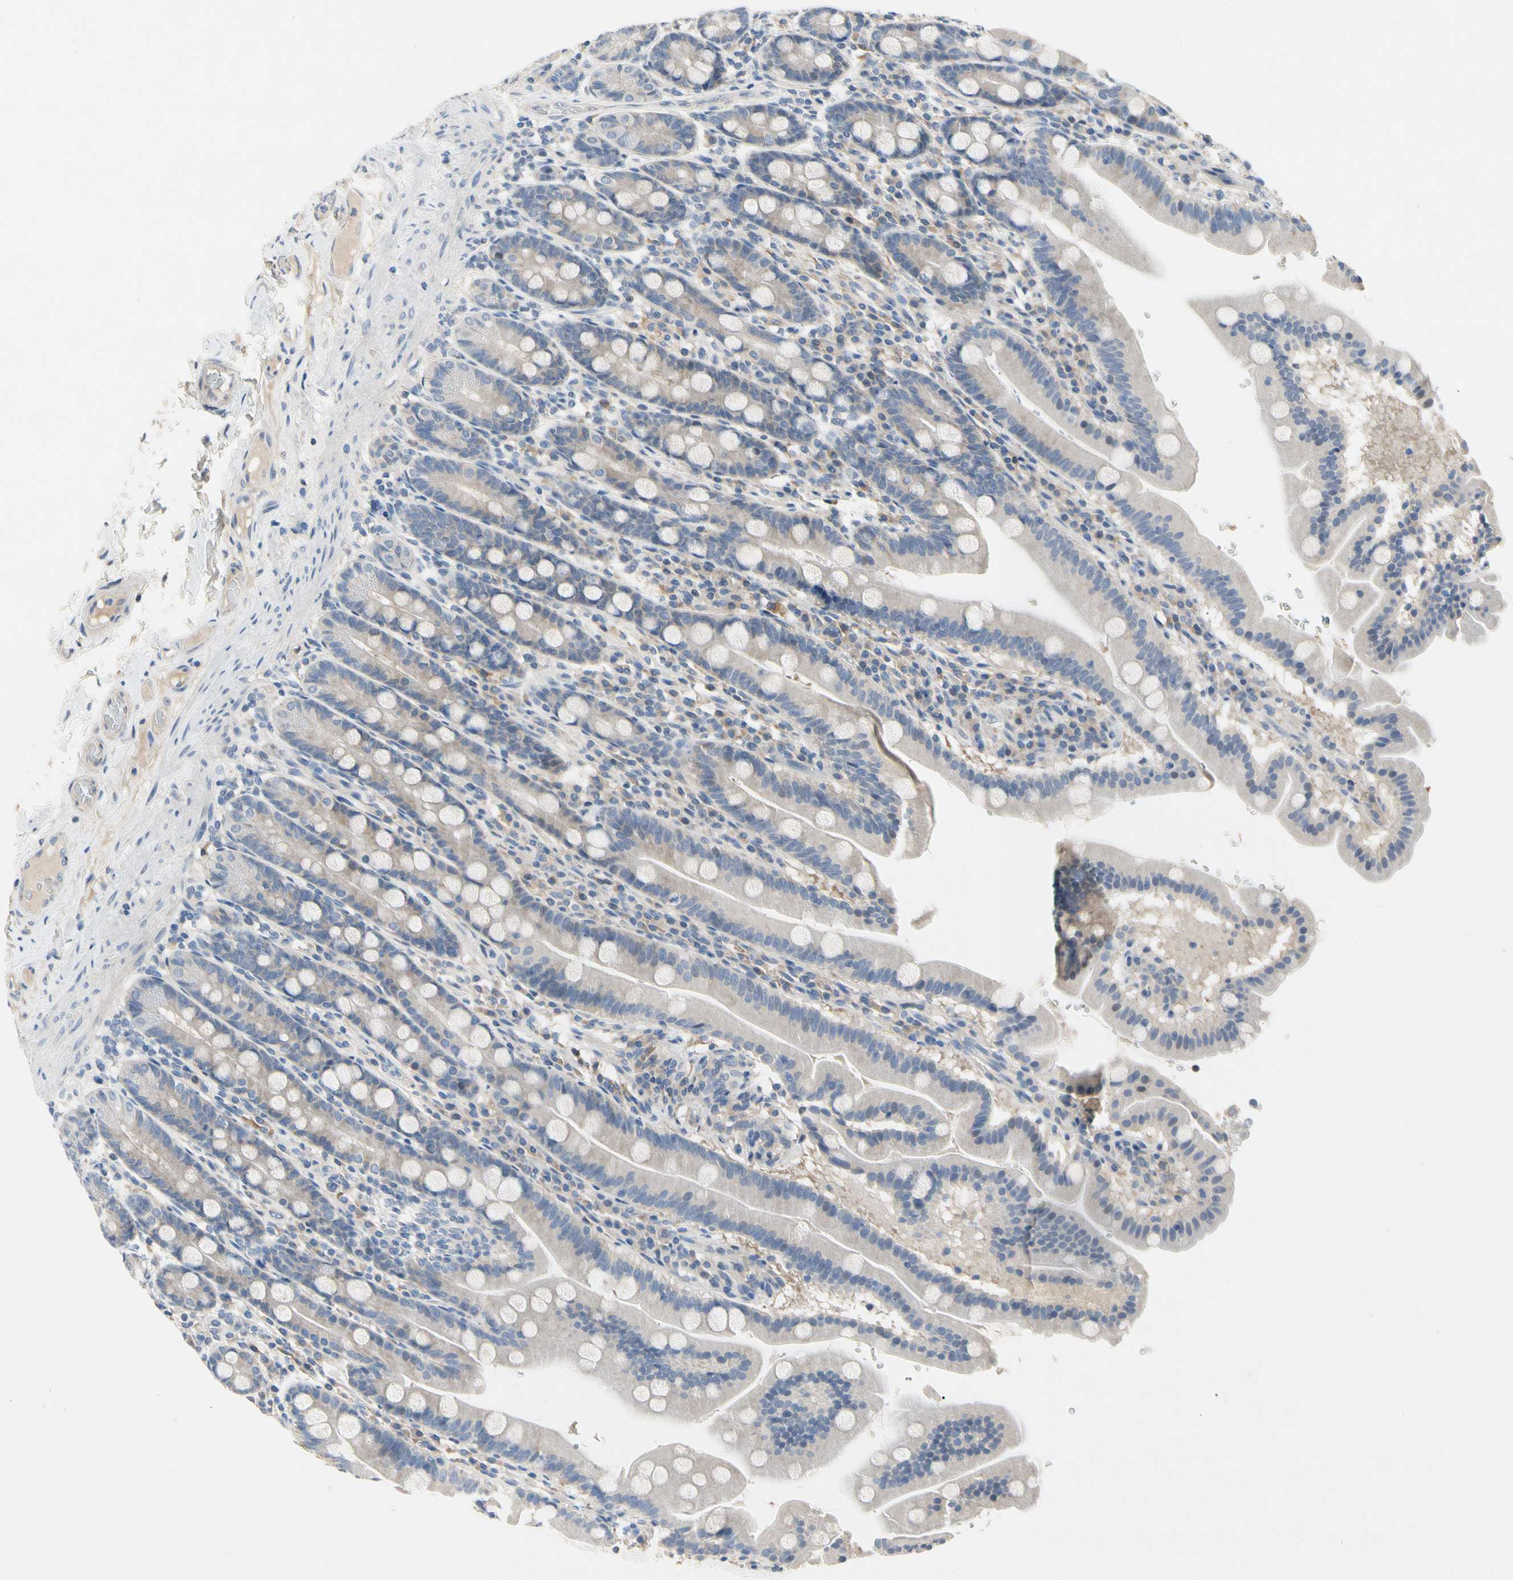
{"staining": {"intensity": "weak", "quantity": ">75%", "location": "cytoplasmic/membranous"}, "tissue": "duodenum", "cell_type": "Glandular cells", "image_type": "normal", "snomed": [{"axis": "morphology", "description": "Normal tissue, NOS"}, {"axis": "topography", "description": "Duodenum"}], "caption": "The immunohistochemical stain shows weak cytoplasmic/membranous expression in glandular cells of normal duodenum.", "gene": "GAS6", "patient": {"sex": "male", "age": 50}}